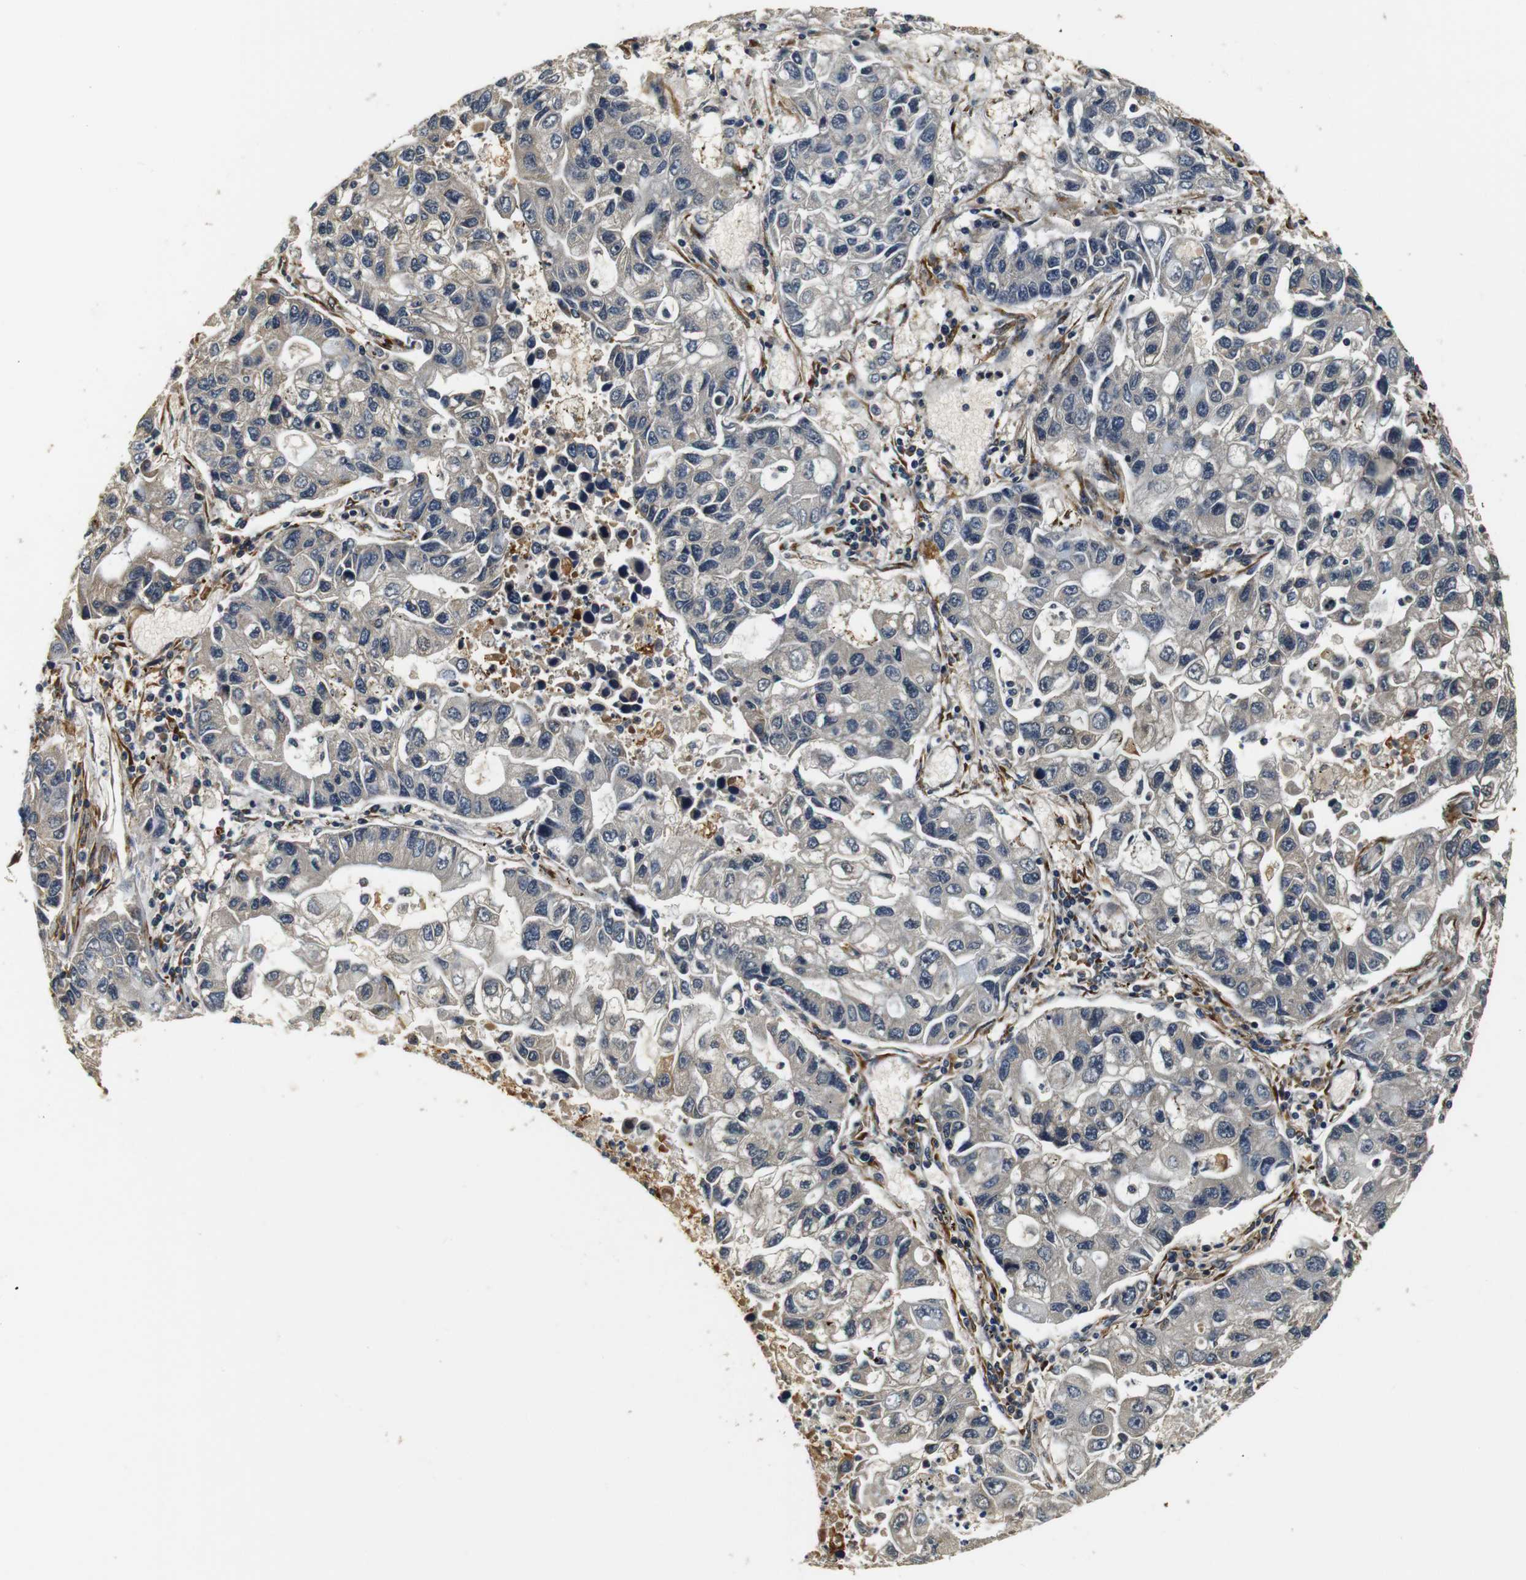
{"staining": {"intensity": "negative", "quantity": "none", "location": "none"}, "tissue": "lung cancer", "cell_type": "Tumor cells", "image_type": "cancer", "snomed": [{"axis": "morphology", "description": "Adenocarcinoma, NOS"}, {"axis": "topography", "description": "Lung"}], "caption": "High magnification brightfield microscopy of adenocarcinoma (lung) stained with DAB (3,3'-diaminobenzidine) (brown) and counterstained with hematoxylin (blue): tumor cells show no significant positivity.", "gene": "COL1A1", "patient": {"sex": "female", "age": 51}}